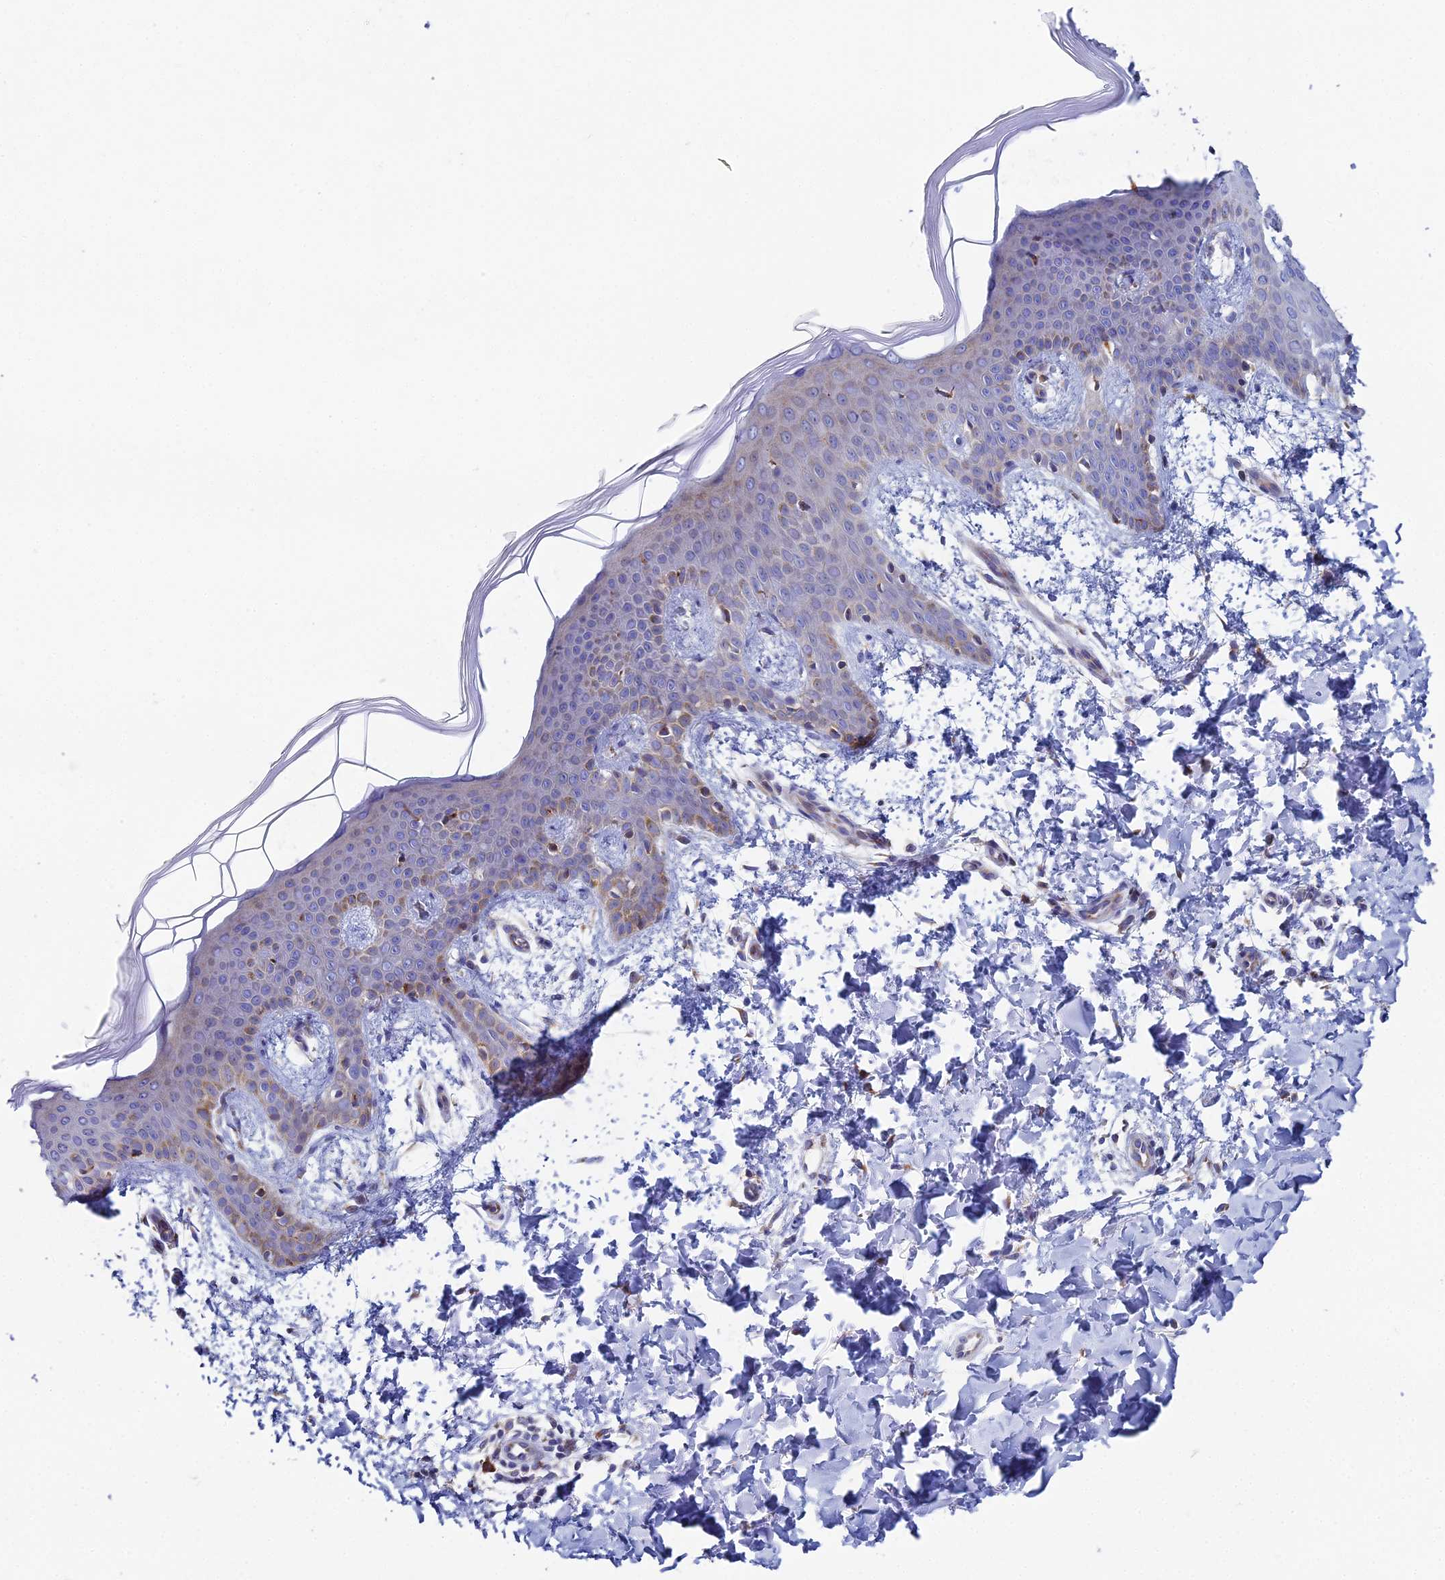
{"staining": {"intensity": "weak", "quantity": "25%-75%", "location": "cytoplasmic/membranous"}, "tissue": "skin", "cell_type": "Fibroblasts", "image_type": "normal", "snomed": [{"axis": "morphology", "description": "Normal tissue, NOS"}, {"axis": "topography", "description": "Skin"}], "caption": "IHC image of normal skin: human skin stained using immunohistochemistry (IHC) exhibits low levels of weak protein expression localized specifically in the cytoplasmic/membranous of fibroblasts, appearing as a cytoplasmic/membranous brown color.", "gene": "CLCN3", "patient": {"sex": "male", "age": 36}}